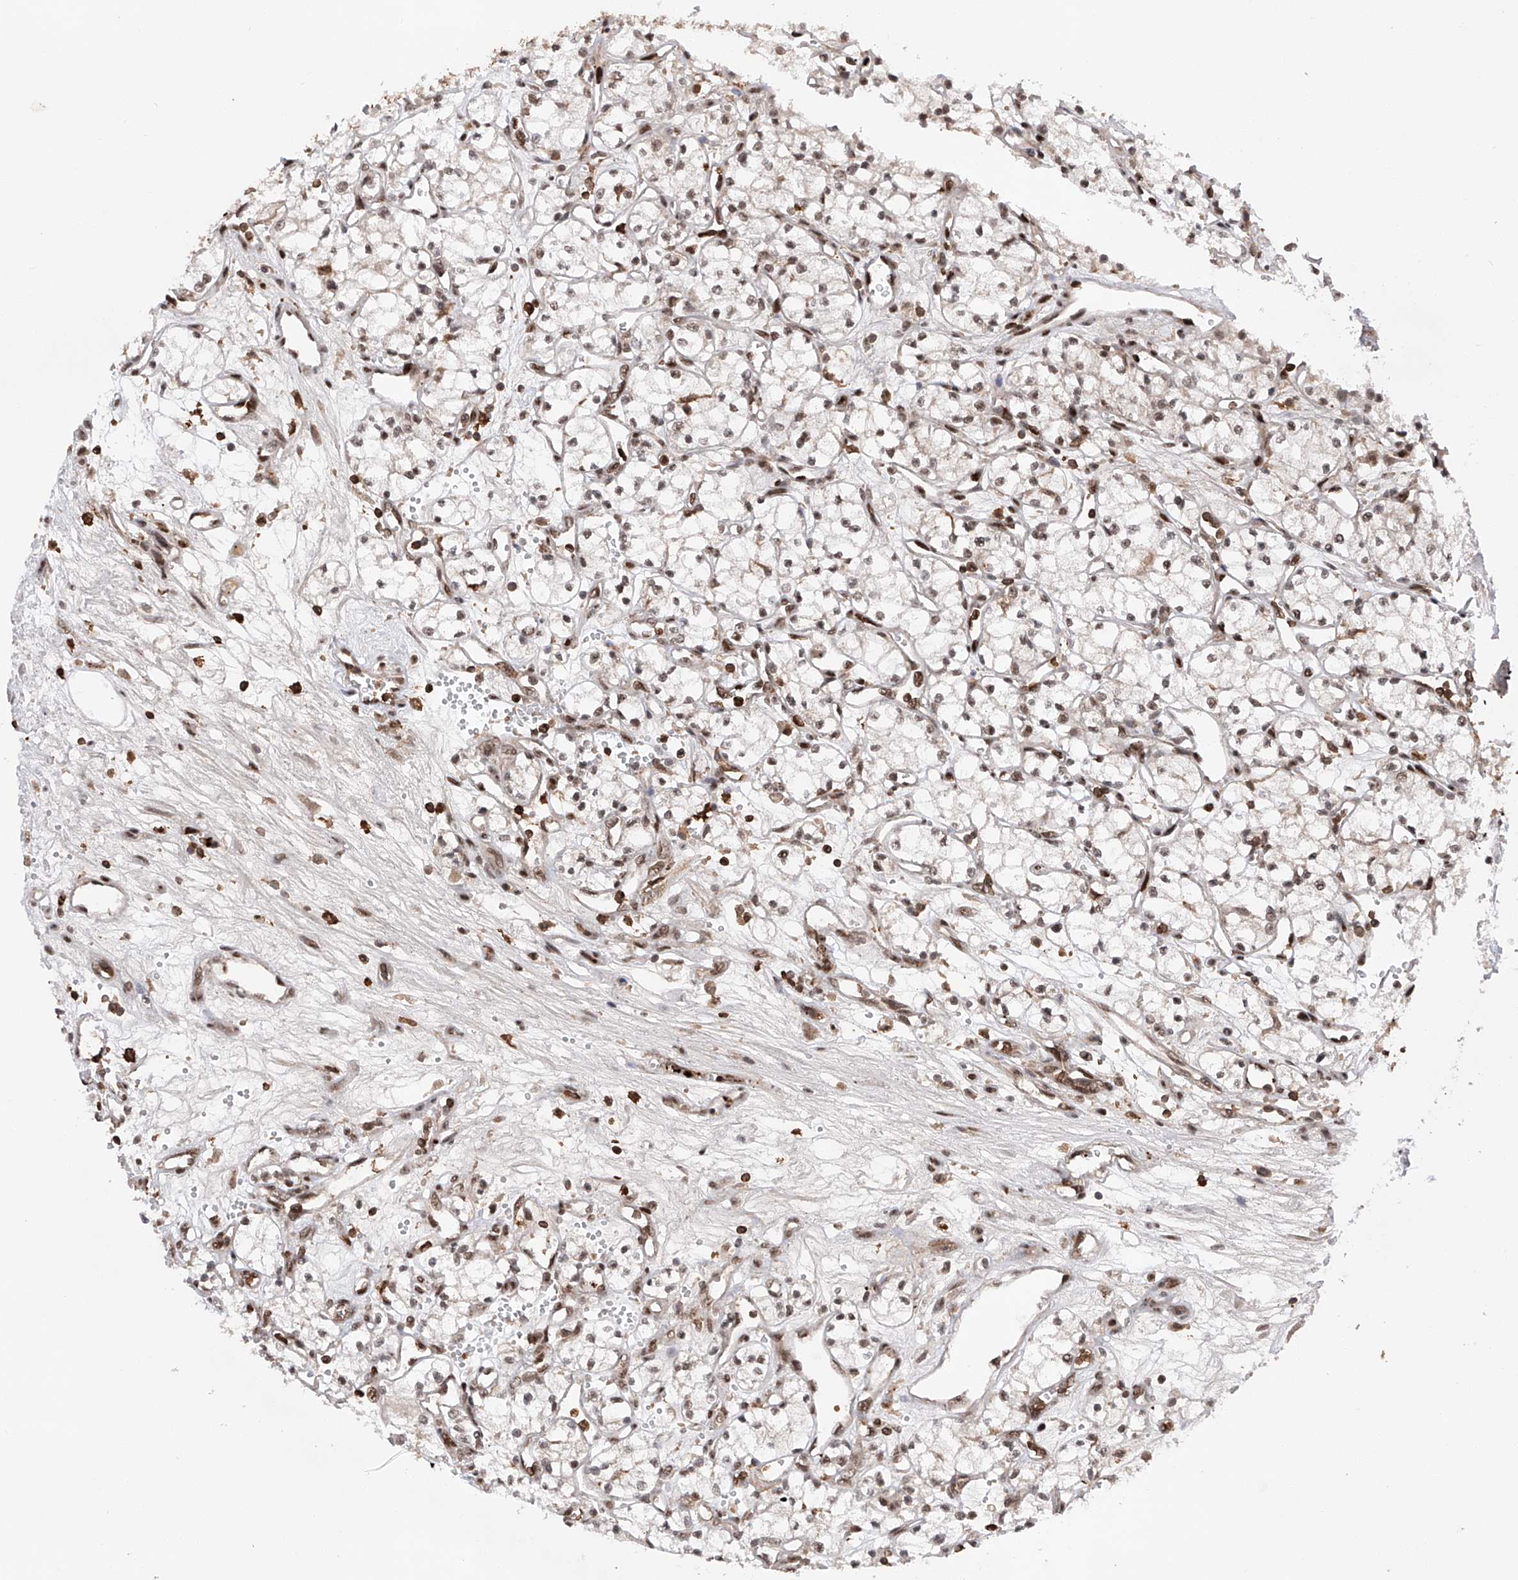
{"staining": {"intensity": "weak", "quantity": "<25%", "location": "nuclear"}, "tissue": "renal cancer", "cell_type": "Tumor cells", "image_type": "cancer", "snomed": [{"axis": "morphology", "description": "Adenocarcinoma, NOS"}, {"axis": "topography", "description": "Kidney"}], "caption": "An immunohistochemistry photomicrograph of renal cancer is shown. There is no staining in tumor cells of renal cancer. (Immunohistochemistry (ihc), brightfield microscopy, high magnification).", "gene": "ZNF280D", "patient": {"sex": "male", "age": 59}}